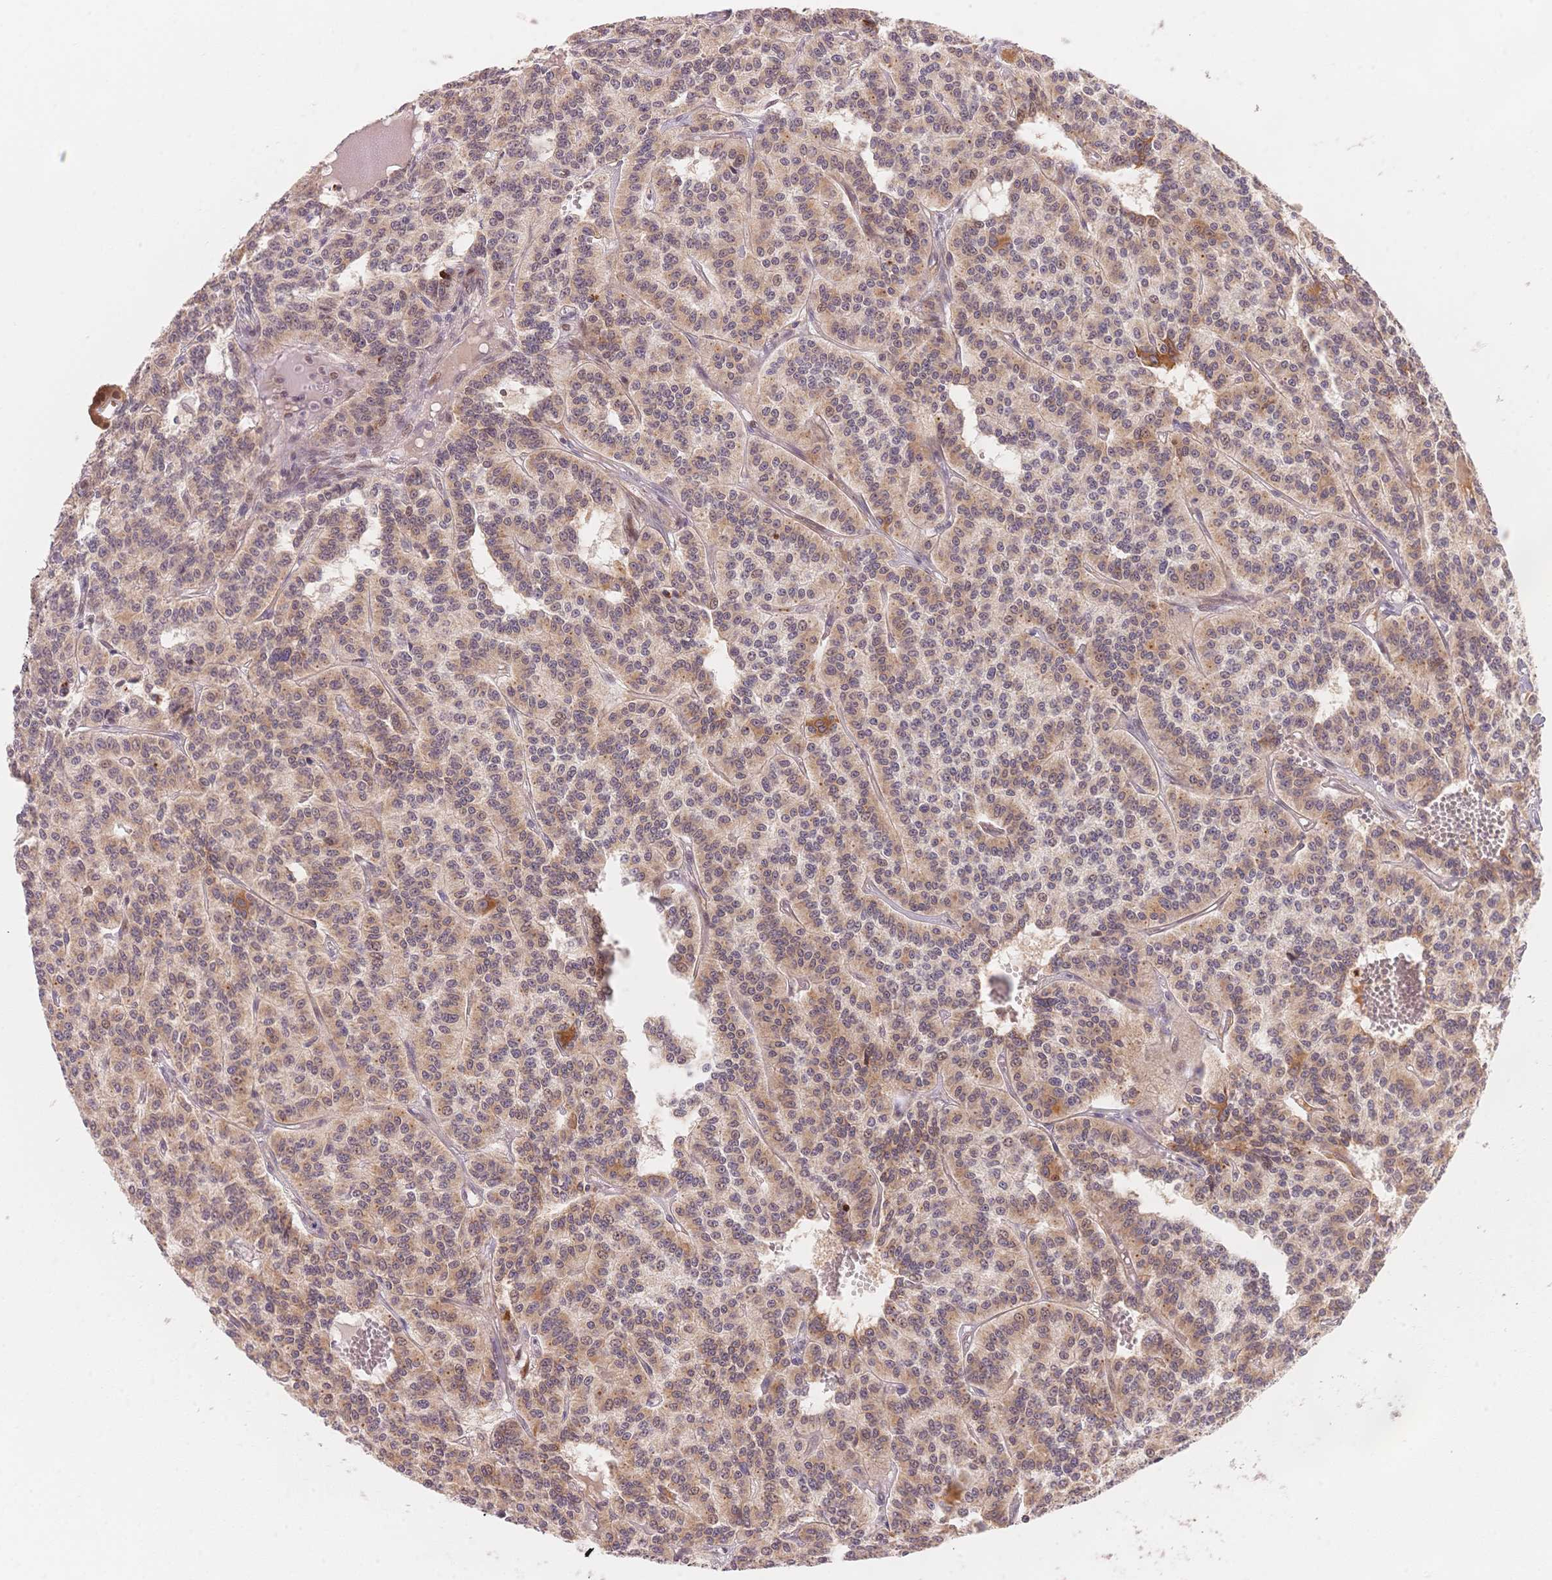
{"staining": {"intensity": "weak", "quantity": ">75%", "location": "cytoplasmic/membranous"}, "tissue": "carcinoid", "cell_type": "Tumor cells", "image_type": "cancer", "snomed": [{"axis": "morphology", "description": "Carcinoid, malignant, NOS"}, {"axis": "topography", "description": "Lung"}], "caption": "Weak cytoplasmic/membranous positivity for a protein is identified in approximately >75% of tumor cells of malignant carcinoid using immunohistochemistry.", "gene": "STK39", "patient": {"sex": "female", "age": 71}}